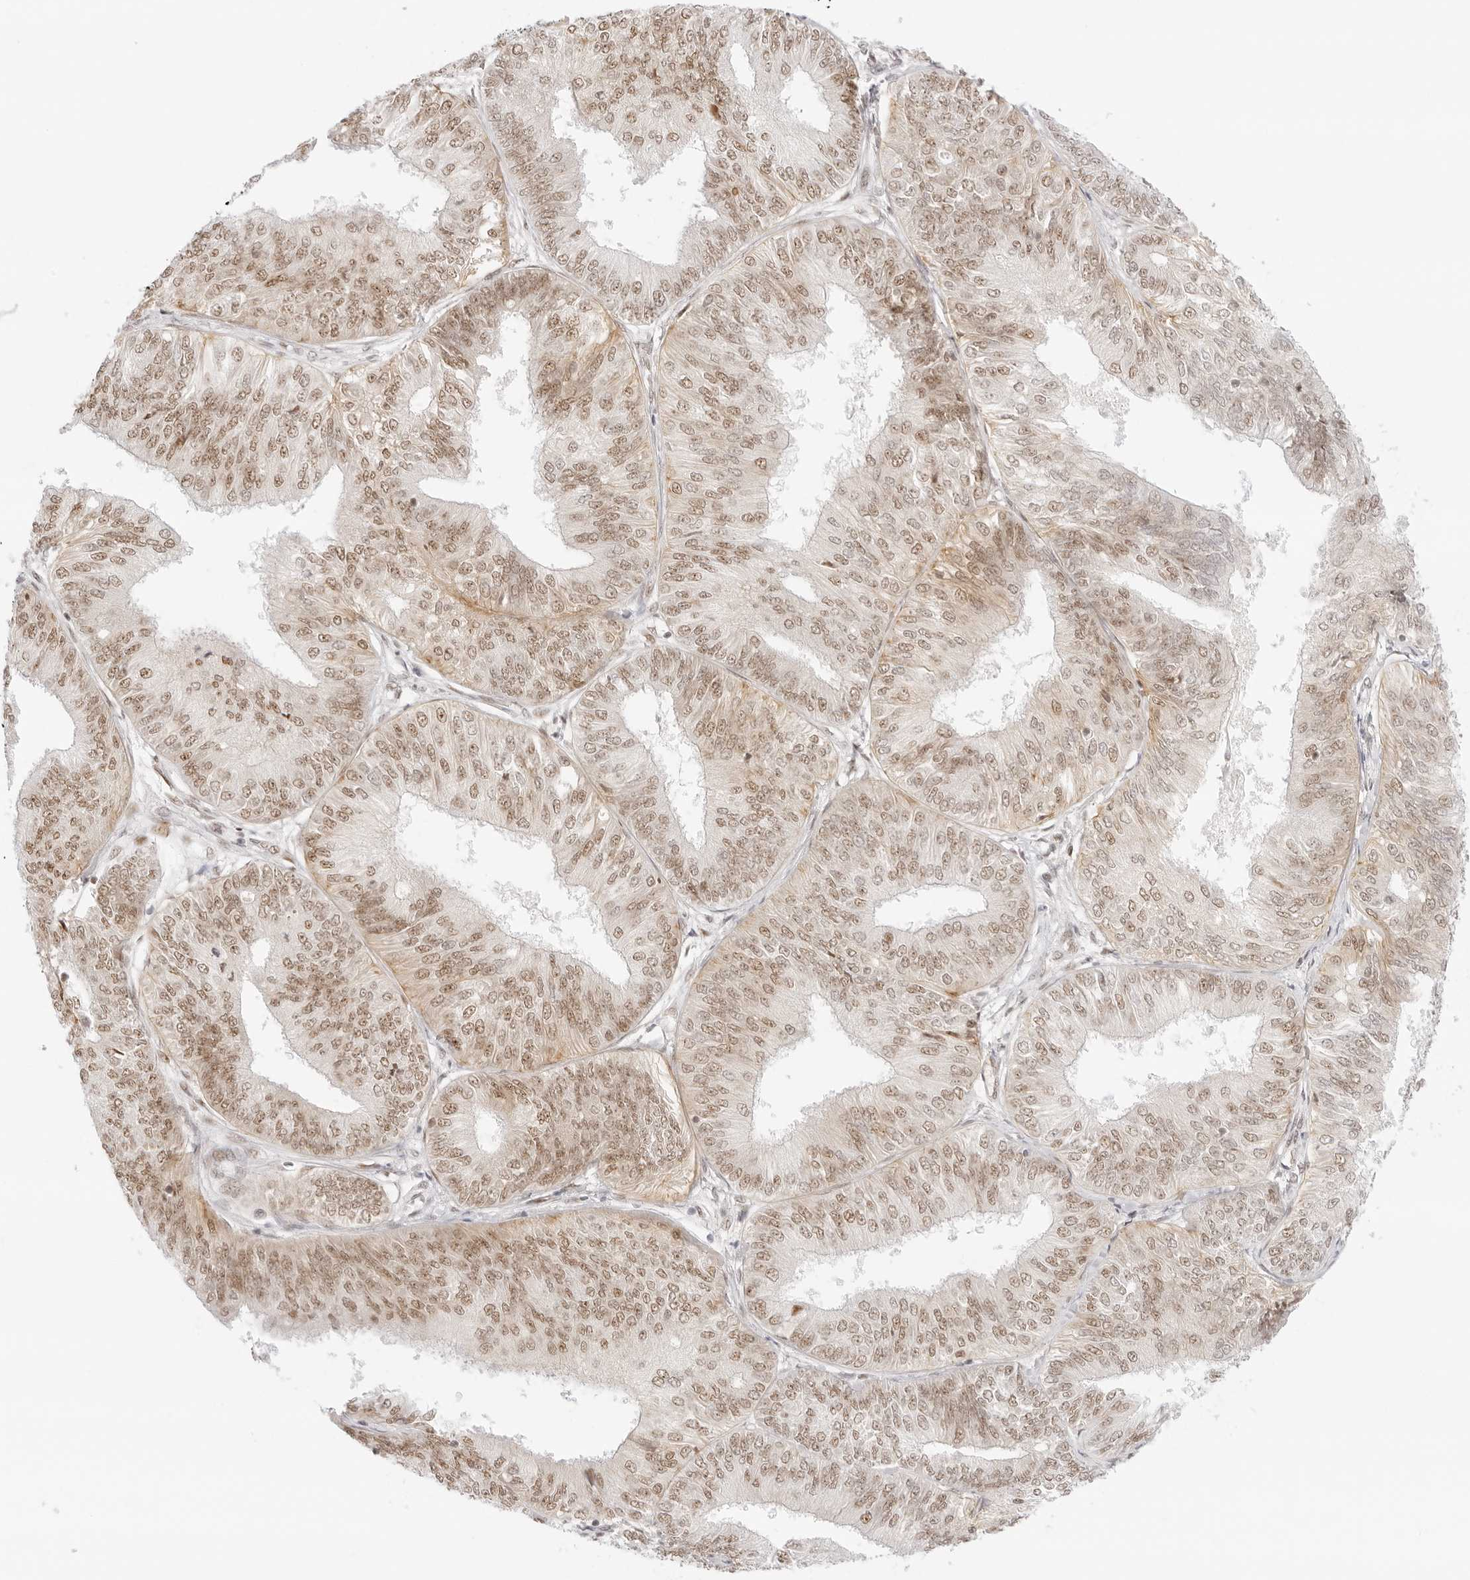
{"staining": {"intensity": "moderate", "quantity": ">75%", "location": "nuclear"}, "tissue": "endometrial cancer", "cell_type": "Tumor cells", "image_type": "cancer", "snomed": [{"axis": "morphology", "description": "Adenocarcinoma, NOS"}, {"axis": "topography", "description": "Endometrium"}], "caption": "Immunohistochemical staining of human endometrial adenocarcinoma shows medium levels of moderate nuclear staining in about >75% of tumor cells. Ihc stains the protein in brown and the nuclei are stained blue.", "gene": "ITGA6", "patient": {"sex": "female", "age": 58}}